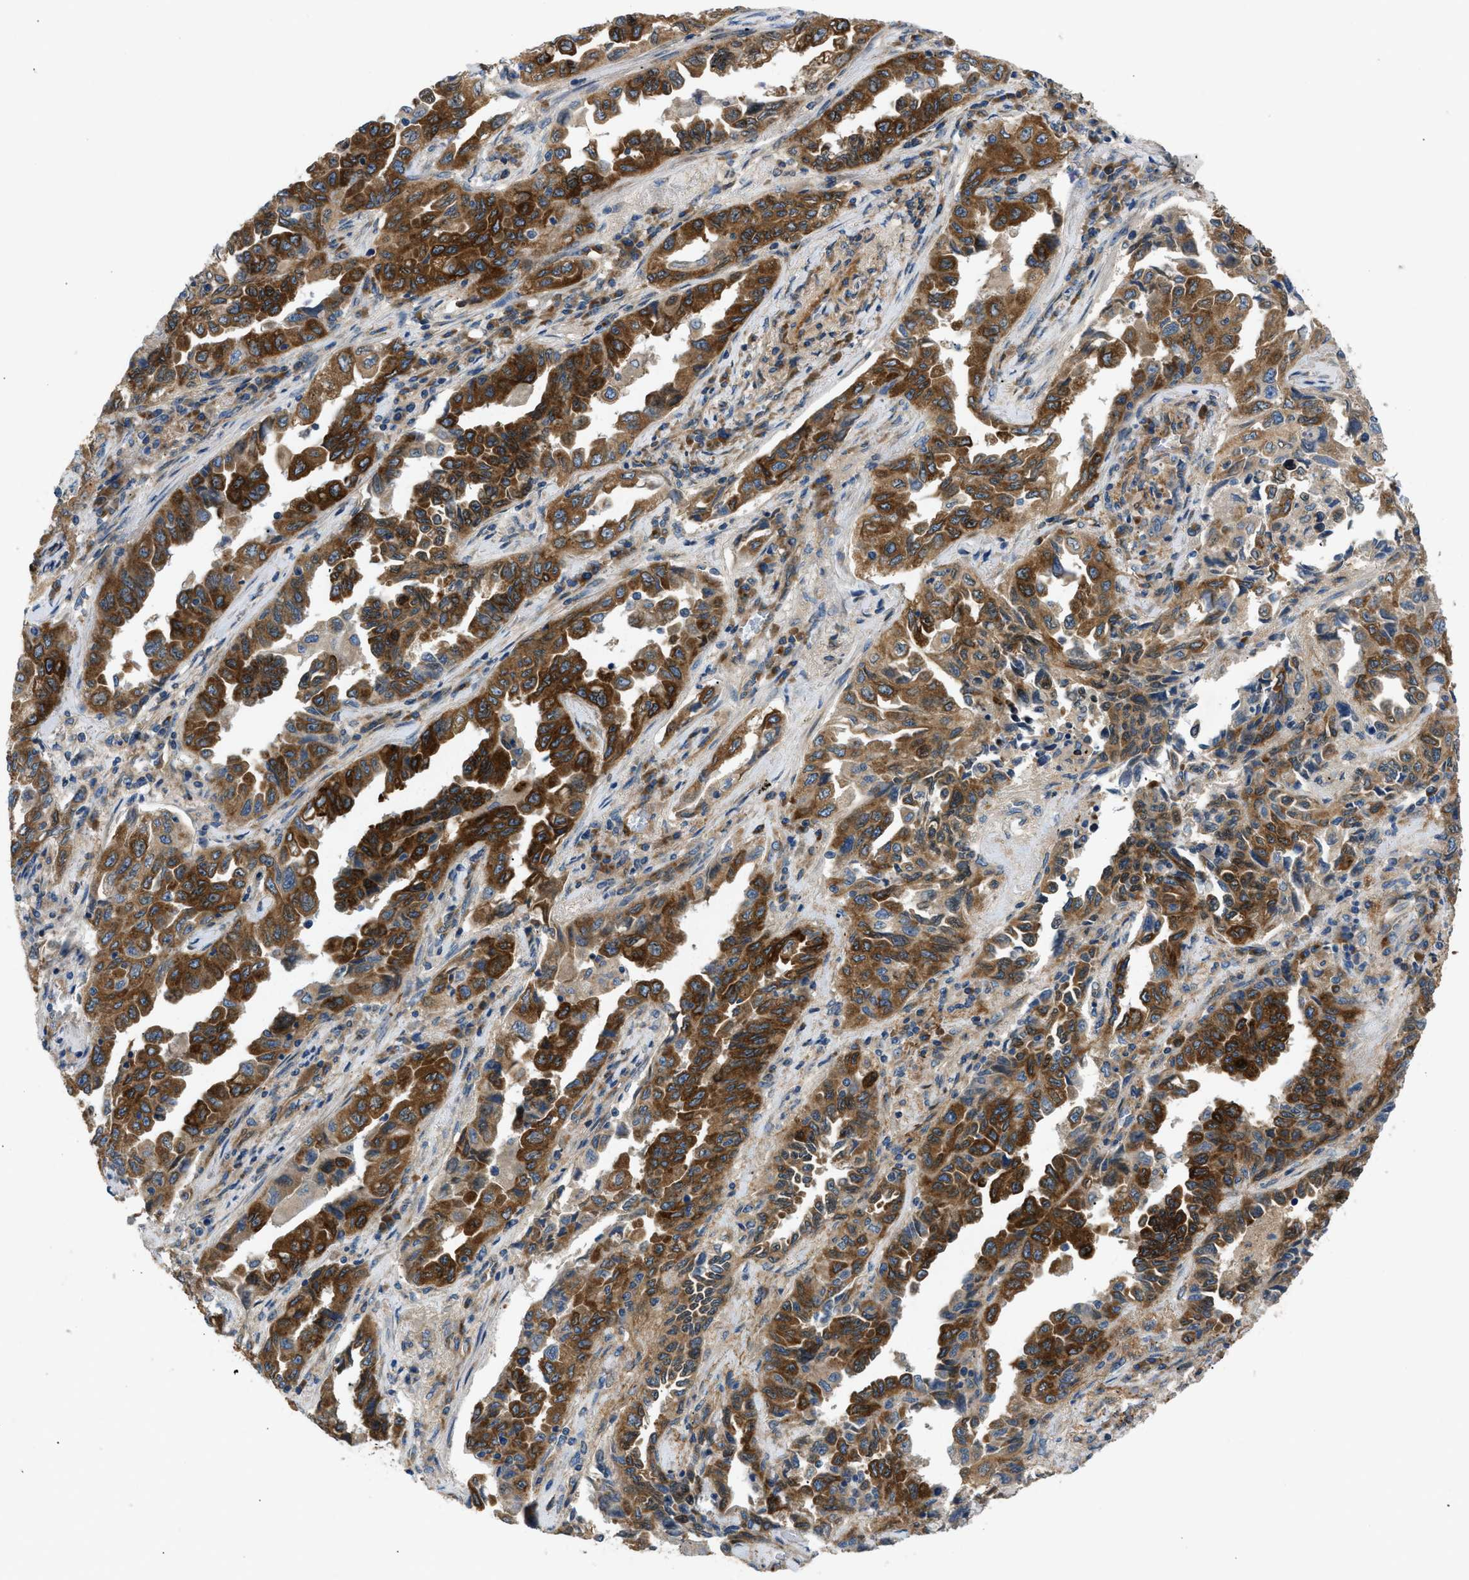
{"staining": {"intensity": "strong", "quantity": ">75%", "location": "cytoplasmic/membranous"}, "tissue": "lung cancer", "cell_type": "Tumor cells", "image_type": "cancer", "snomed": [{"axis": "morphology", "description": "Adenocarcinoma, NOS"}, {"axis": "topography", "description": "Lung"}], "caption": "IHC image of human lung adenocarcinoma stained for a protein (brown), which reveals high levels of strong cytoplasmic/membranous positivity in approximately >75% of tumor cells.", "gene": "LYSMD3", "patient": {"sex": "female", "age": 51}}